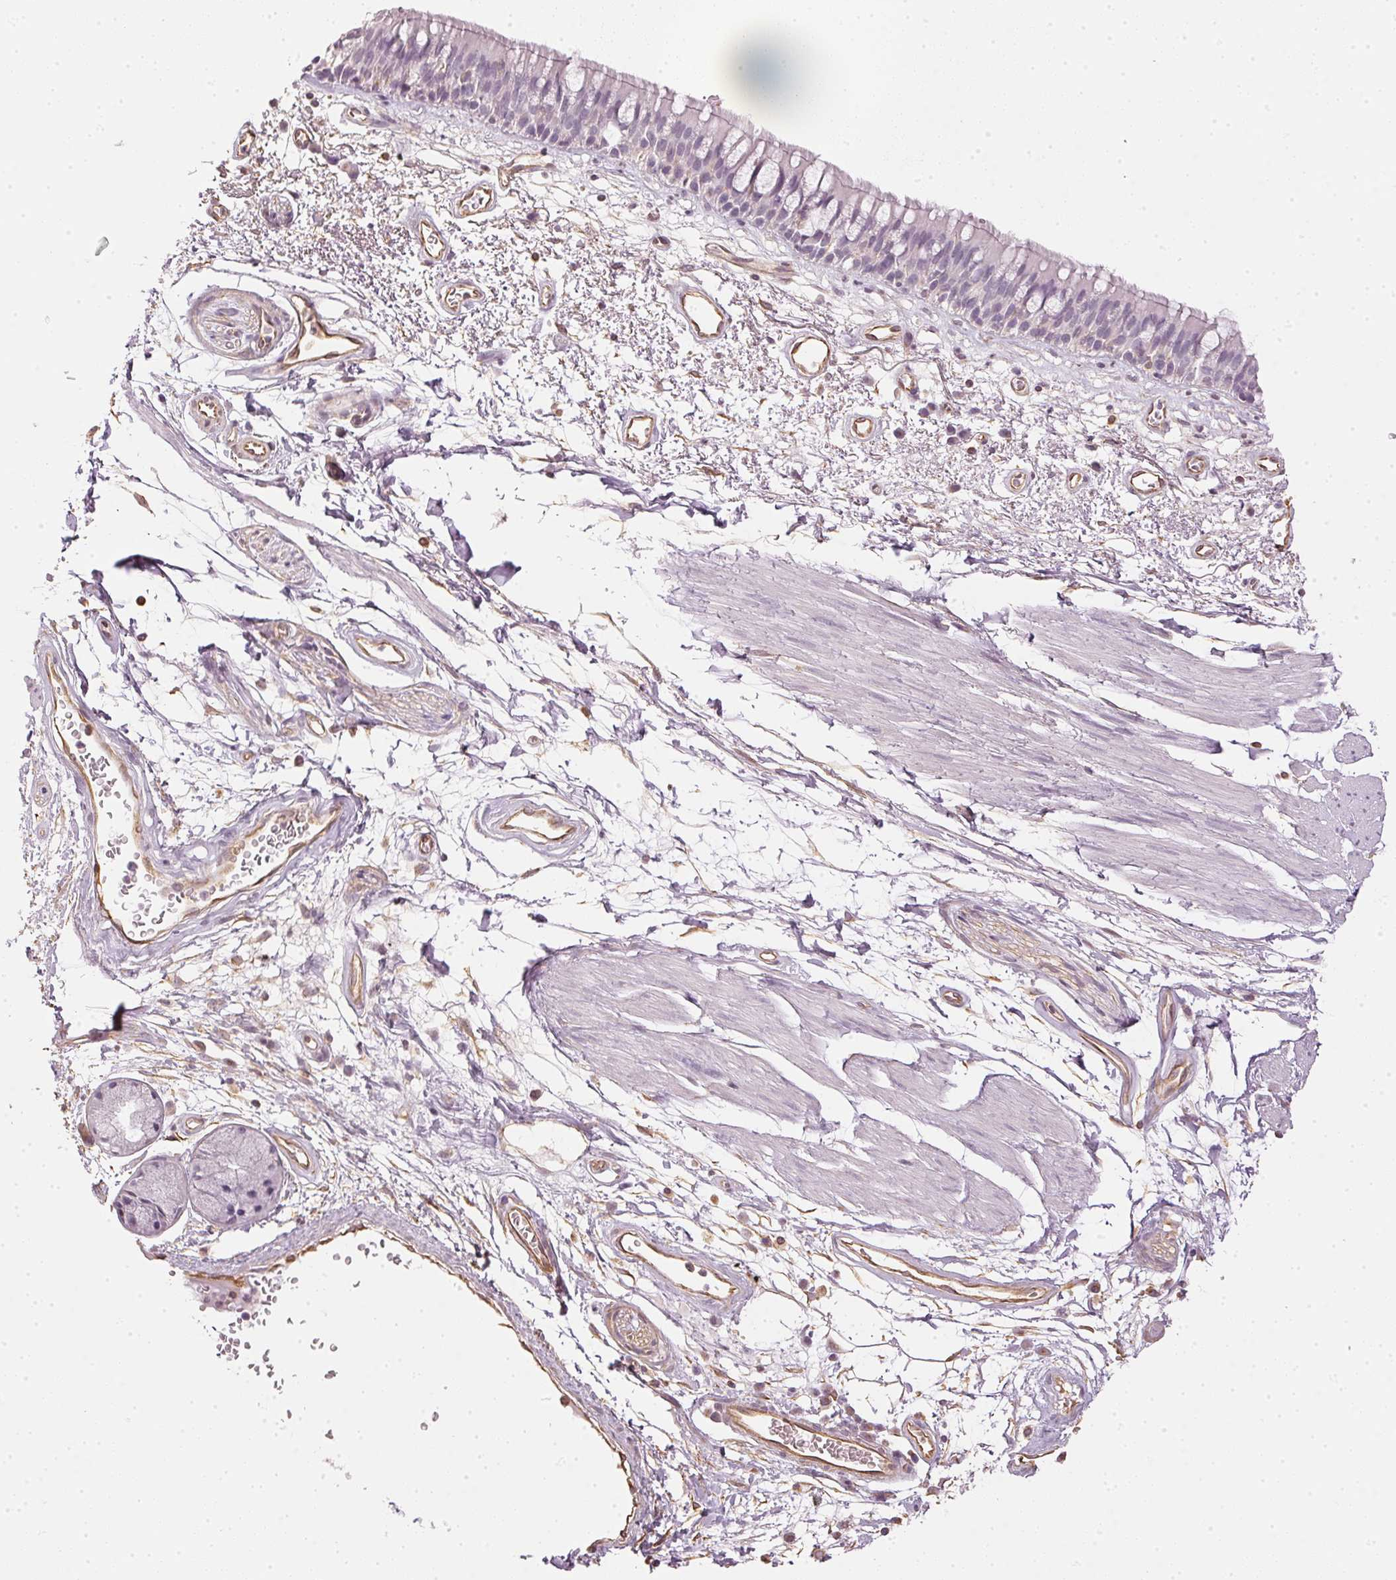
{"staining": {"intensity": "negative", "quantity": "none", "location": "none"}, "tissue": "bronchus", "cell_type": "Respiratory epithelial cells", "image_type": "normal", "snomed": [{"axis": "morphology", "description": "Normal tissue, NOS"}, {"axis": "morphology", "description": "Squamous cell carcinoma, NOS"}, {"axis": "topography", "description": "Cartilage tissue"}, {"axis": "topography", "description": "Bronchus"}, {"axis": "topography", "description": "Lung"}], "caption": "DAB immunohistochemical staining of benign bronchus displays no significant staining in respiratory epithelial cells.", "gene": "APLP1", "patient": {"sex": "male", "age": 66}}